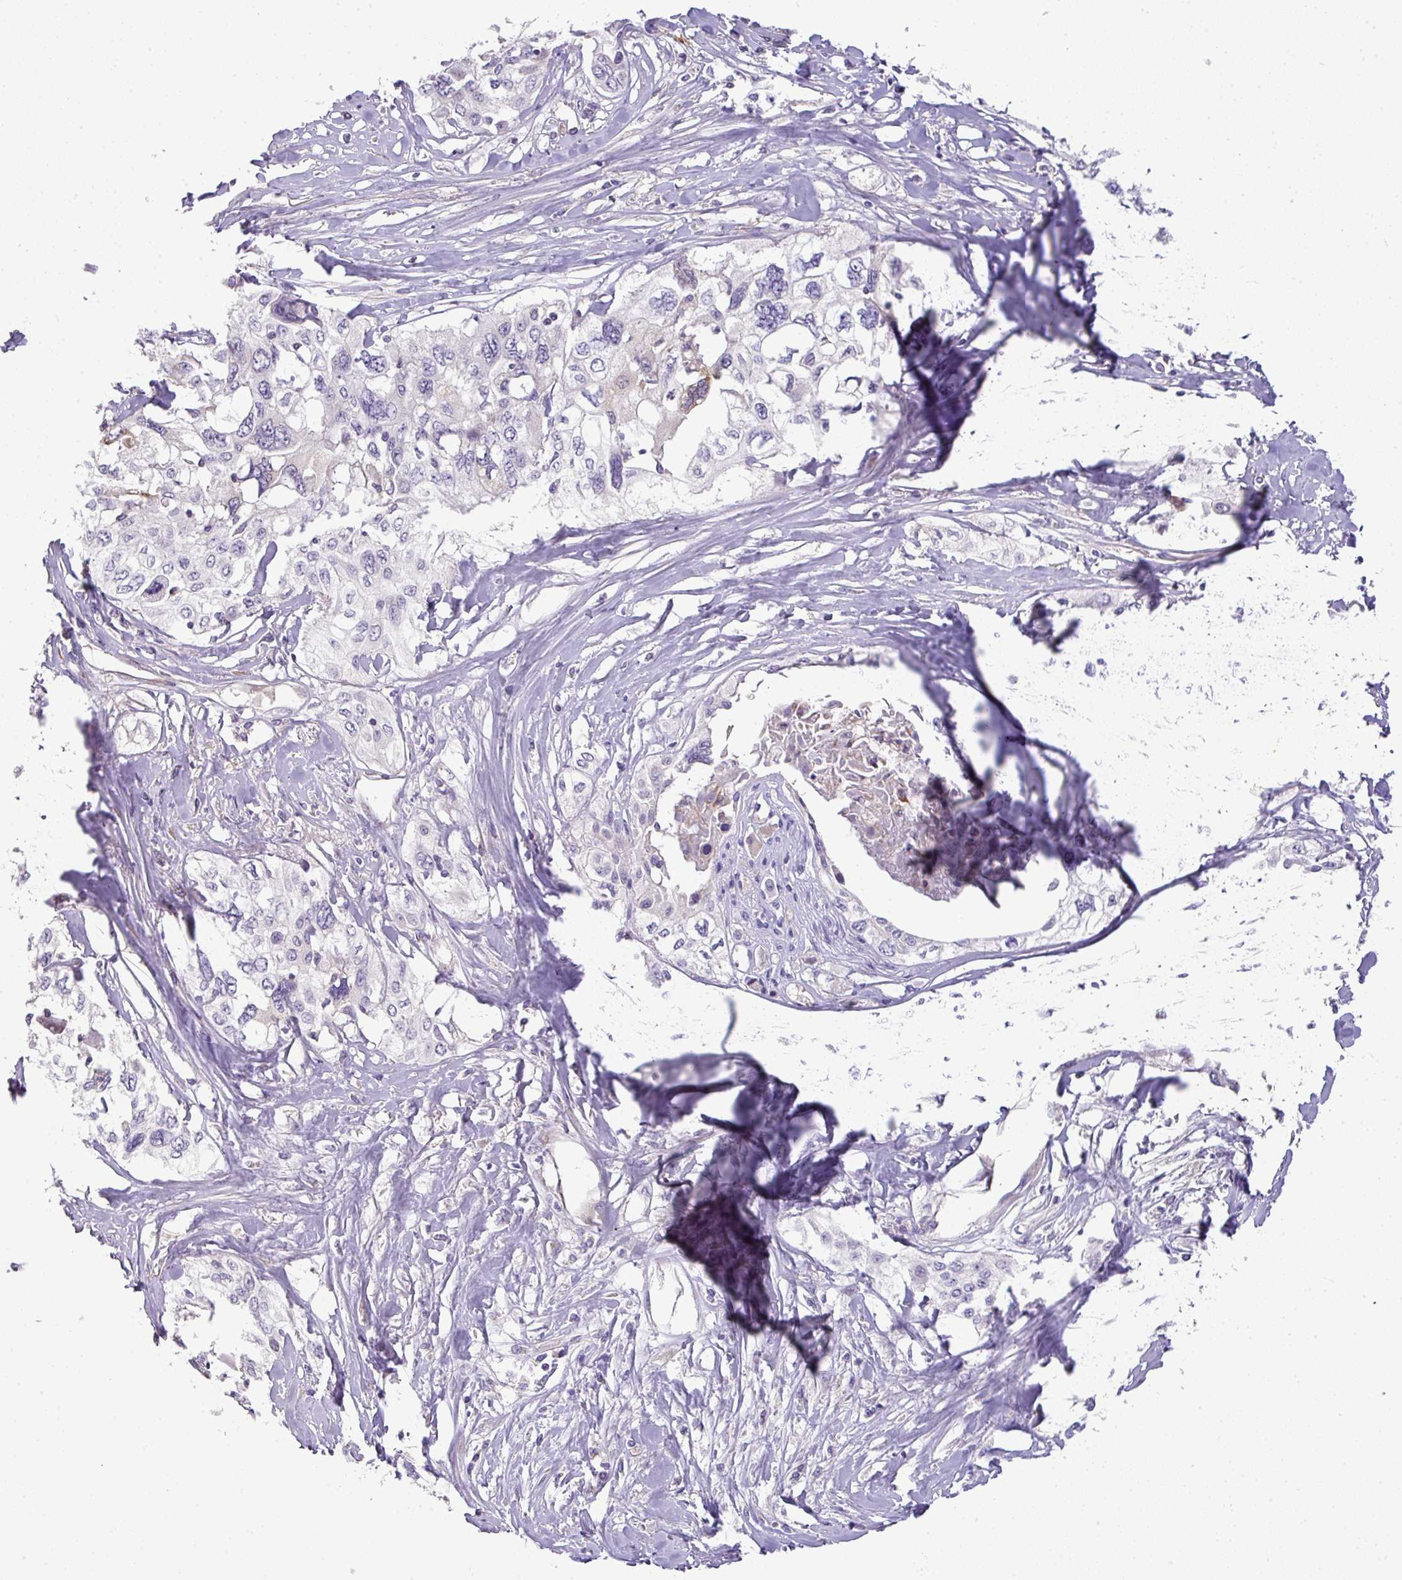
{"staining": {"intensity": "negative", "quantity": "none", "location": "none"}, "tissue": "cervical cancer", "cell_type": "Tumor cells", "image_type": "cancer", "snomed": [{"axis": "morphology", "description": "Squamous cell carcinoma, NOS"}, {"axis": "topography", "description": "Cervix"}], "caption": "This is an immunohistochemistry (IHC) micrograph of squamous cell carcinoma (cervical). There is no staining in tumor cells.", "gene": "PIK3R5", "patient": {"sex": "female", "age": 31}}